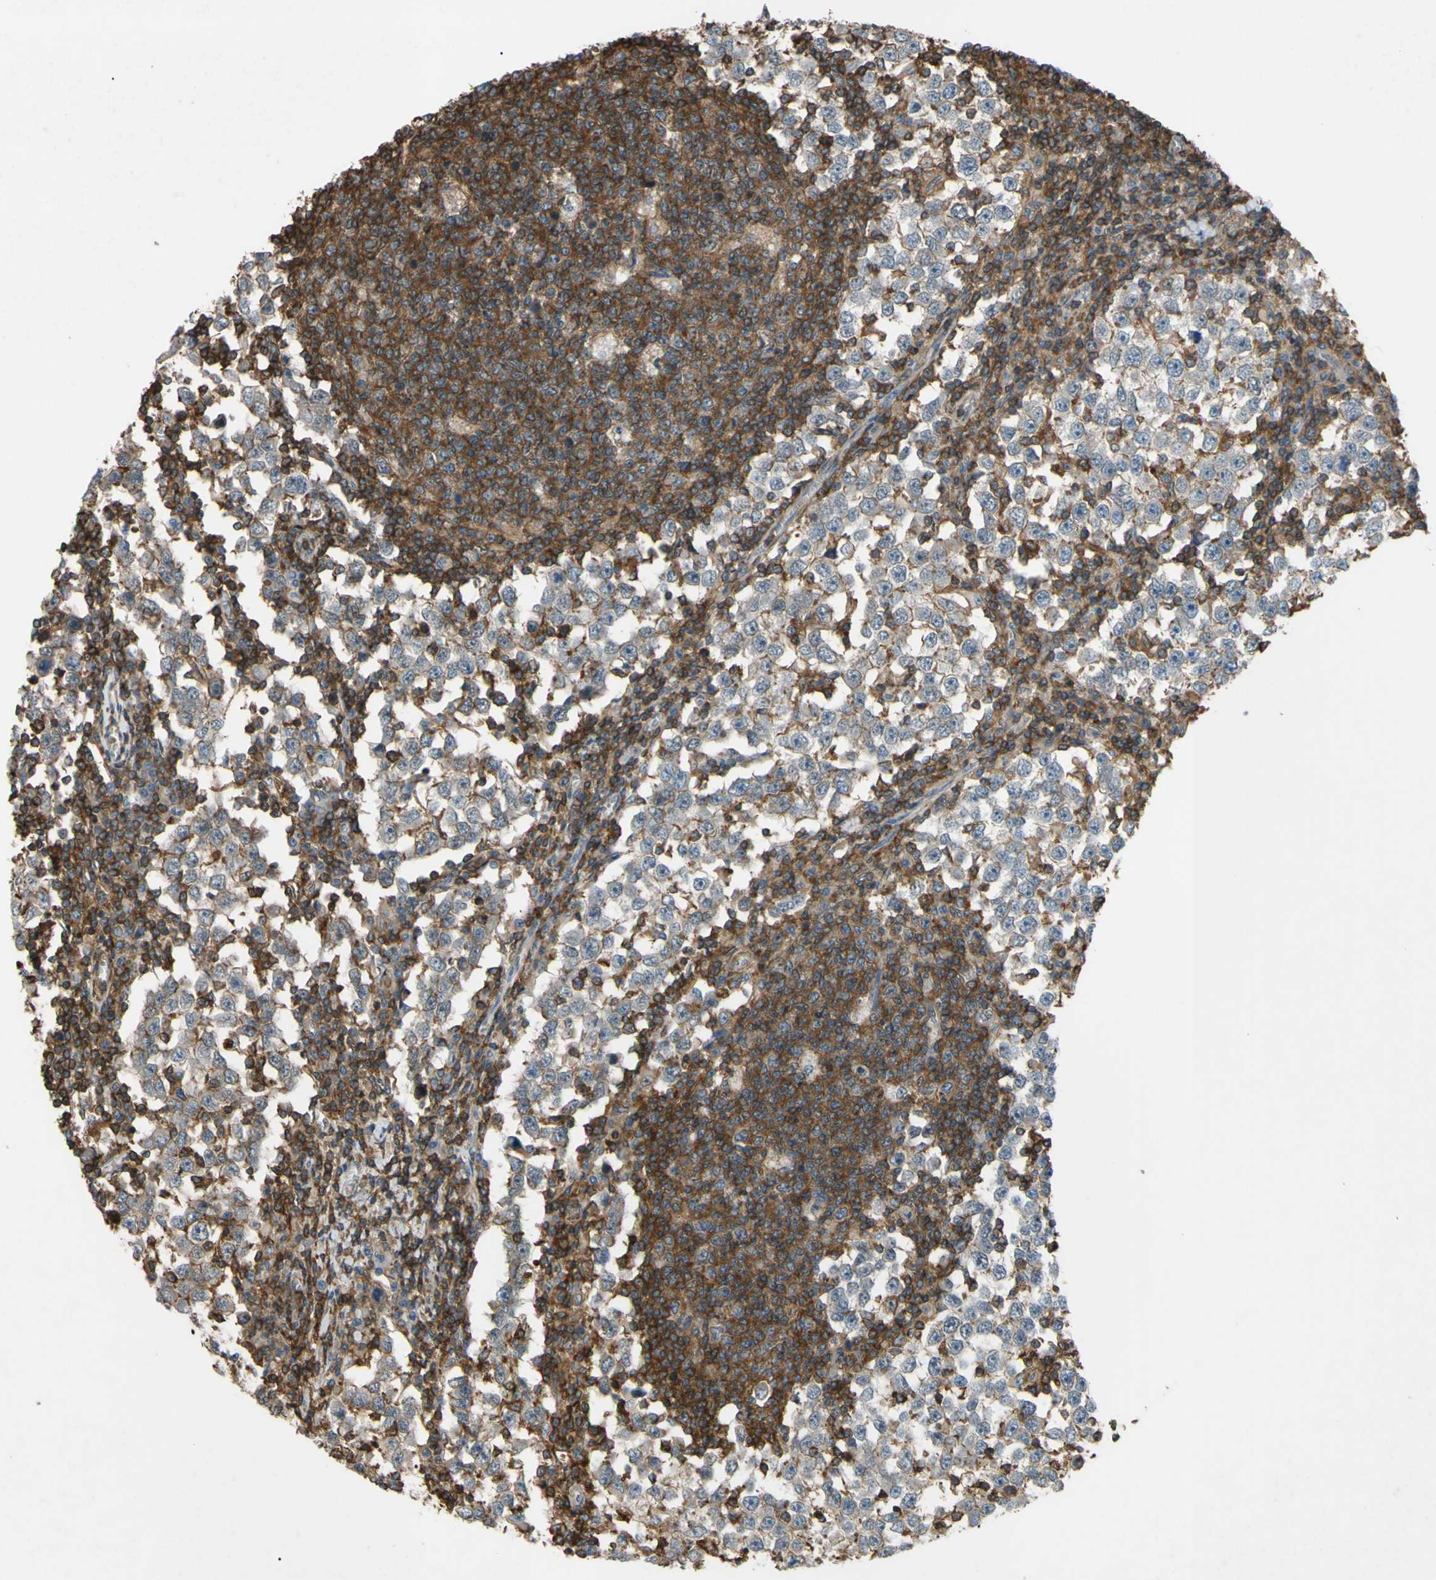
{"staining": {"intensity": "negative", "quantity": "none", "location": "none"}, "tissue": "testis cancer", "cell_type": "Tumor cells", "image_type": "cancer", "snomed": [{"axis": "morphology", "description": "Seminoma, NOS"}, {"axis": "topography", "description": "Testis"}], "caption": "This is a image of immunohistochemistry staining of seminoma (testis), which shows no staining in tumor cells. (Stains: DAB (3,3'-diaminobenzidine) immunohistochemistry with hematoxylin counter stain, Microscopy: brightfield microscopy at high magnification).", "gene": "ADD3", "patient": {"sex": "male", "age": 65}}